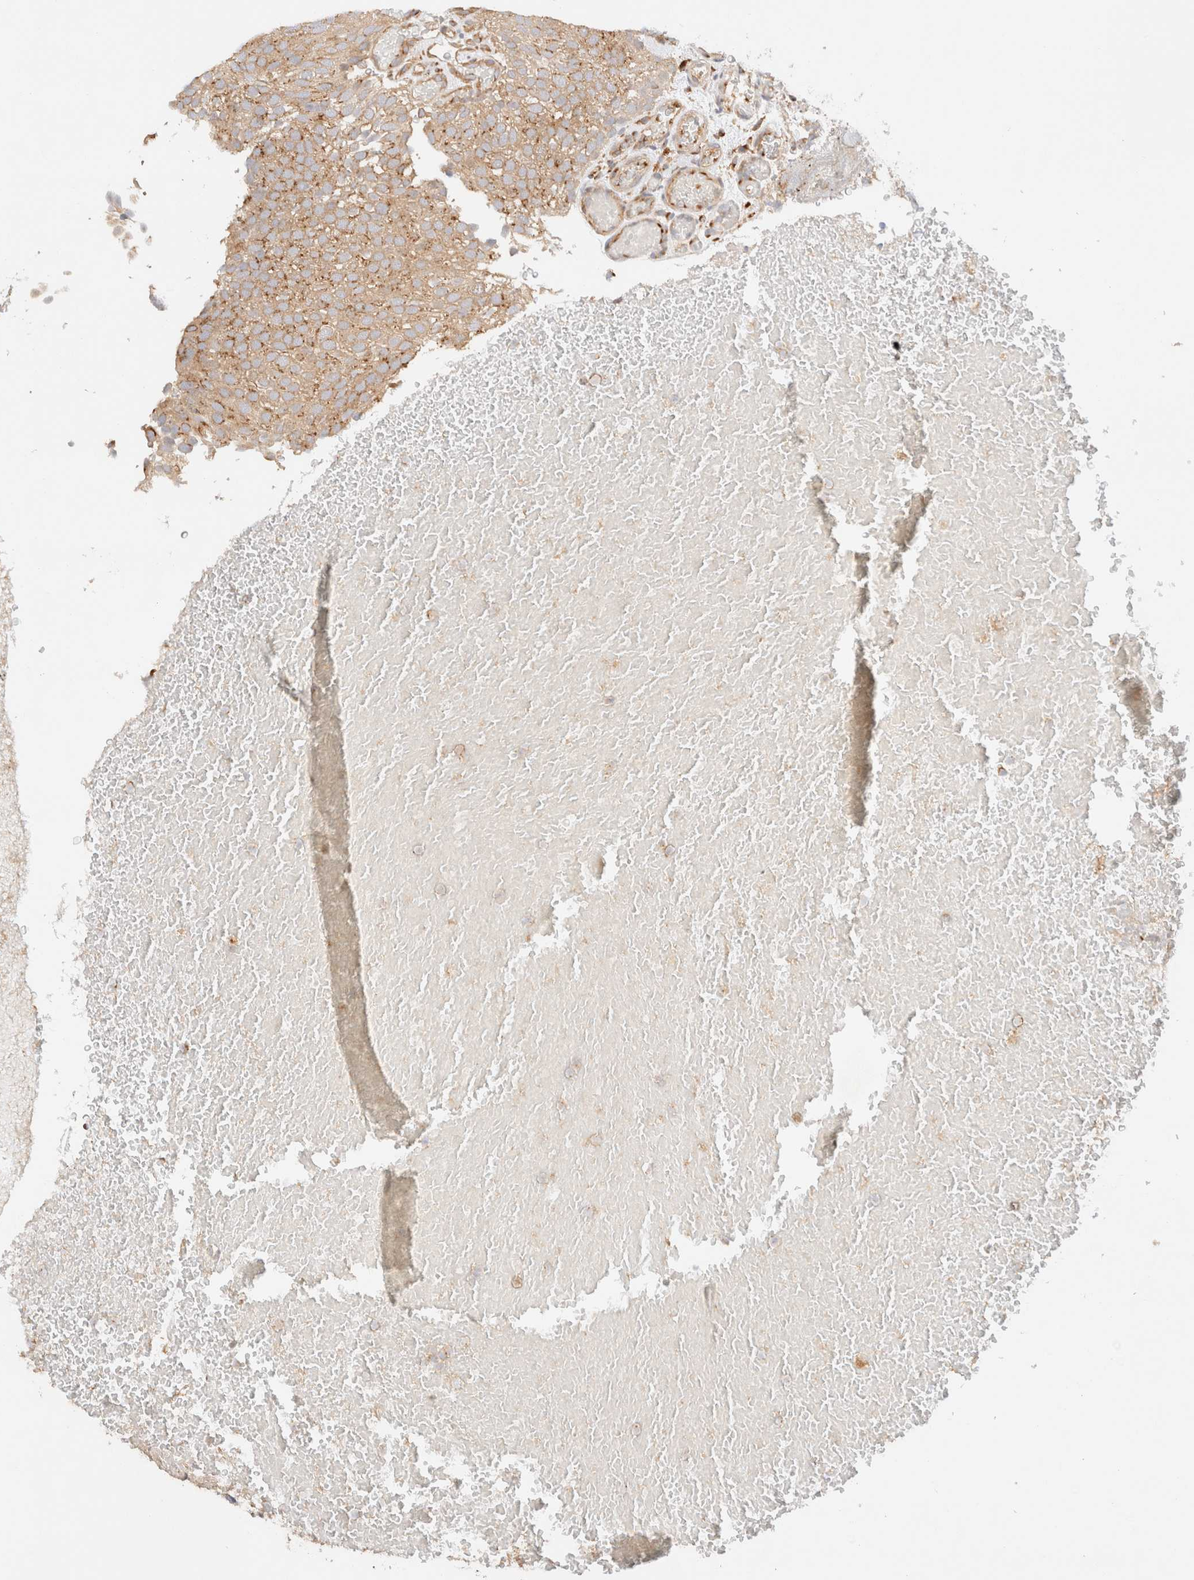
{"staining": {"intensity": "moderate", "quantity": ">75%", "location": "cytoplasmic/membranous"}, "tissue": "urothelial cancer", "cell_type": "Tumor cells", "image_type": "cancer", "snomed": [{"axis": "morphology", "description": "Urothelial carcinoma, Low grade"}, {"axis": "topography", "description": "Urinary bladder"}], "caption": "Moderate cytoplasmic/membranous protein staining is appreciated in about >75% of tumor cells in urothelial cancer.", "gene": "RABEP1", "patient": {"sex": "male", "age": 78}}